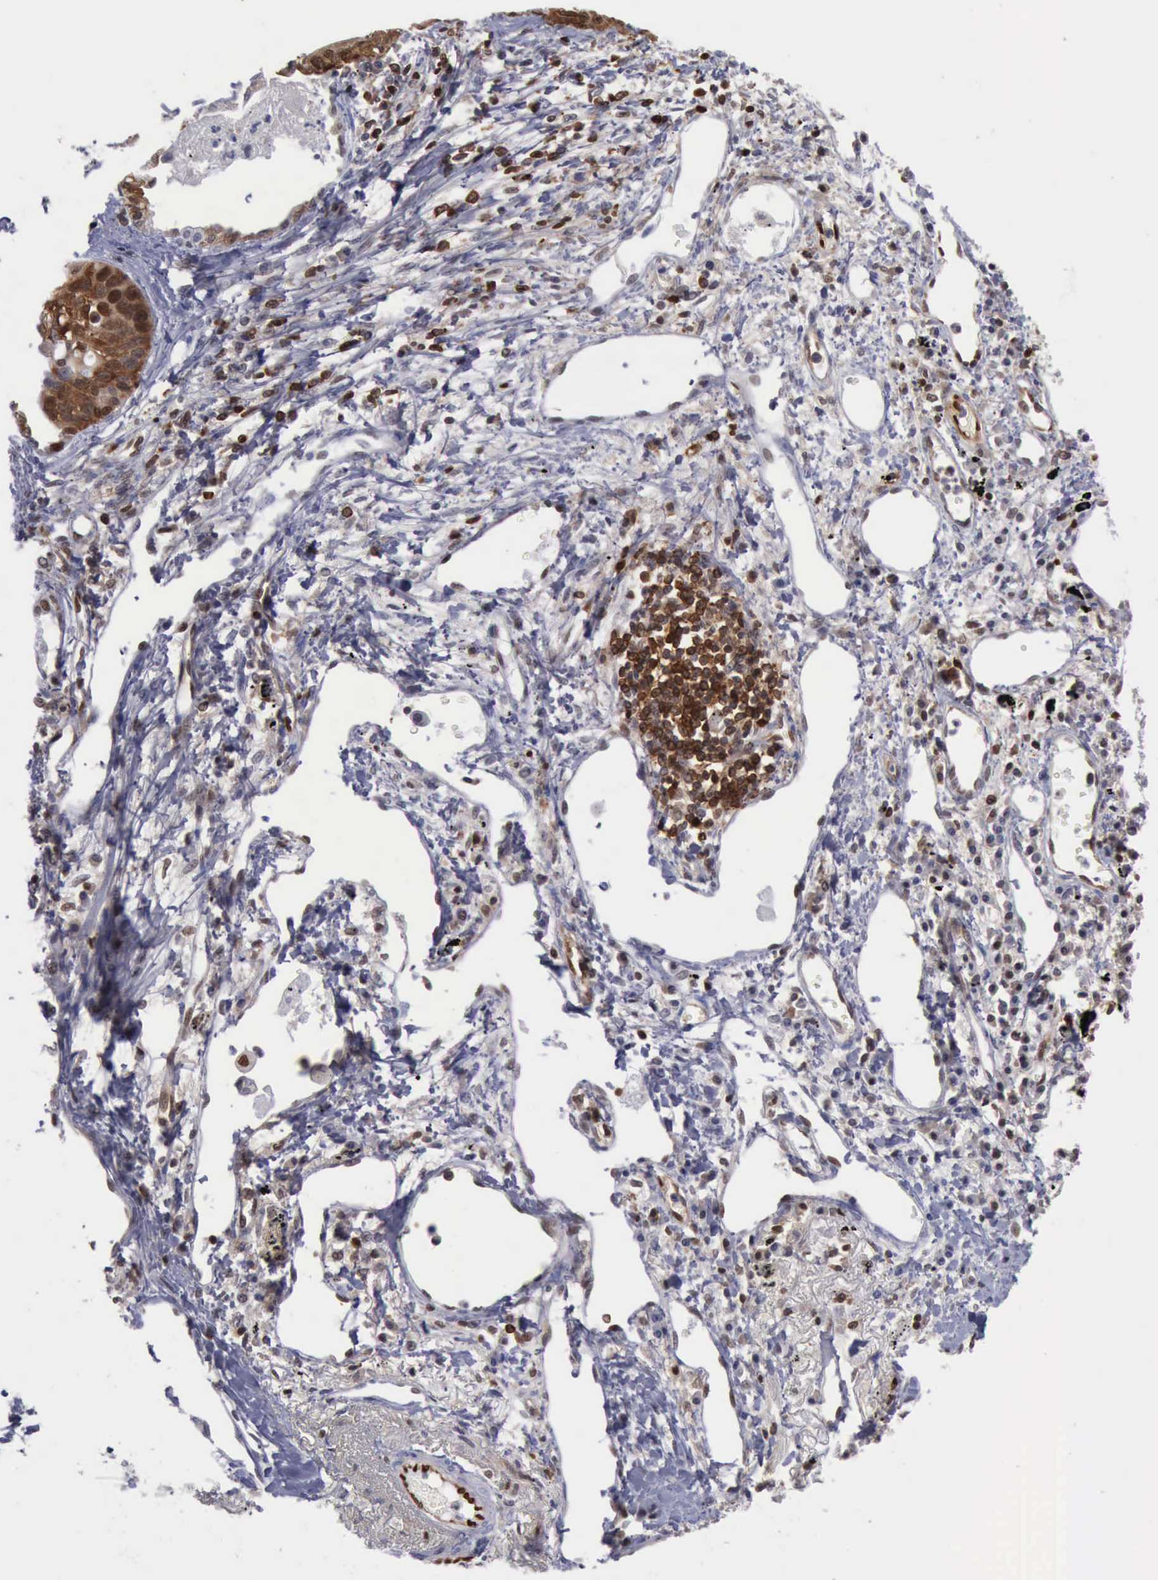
{"staining": {"intensity": "strong", "quantity": "25%-75%", "location": "cytoplasmic/membranous,nuclear"}, "tissue": "lung cancer", "cell_type": "Tumor cells", "image_type": "cancer", "snomed": [{"axis": "morphology", "description": "Squamous cell carcinoma, NOS"}, {"axis": "topography", "description": "Lung"}], "caption": "Lung cancer tissue demonstrates strong cytoplasmic/membranous and nuclear expression in approximately 25%-75% of tumor cells, visualized by immunohistochemistry.", "gene": "PDCD4", "patient": {"sex": "male", "age": 71}}